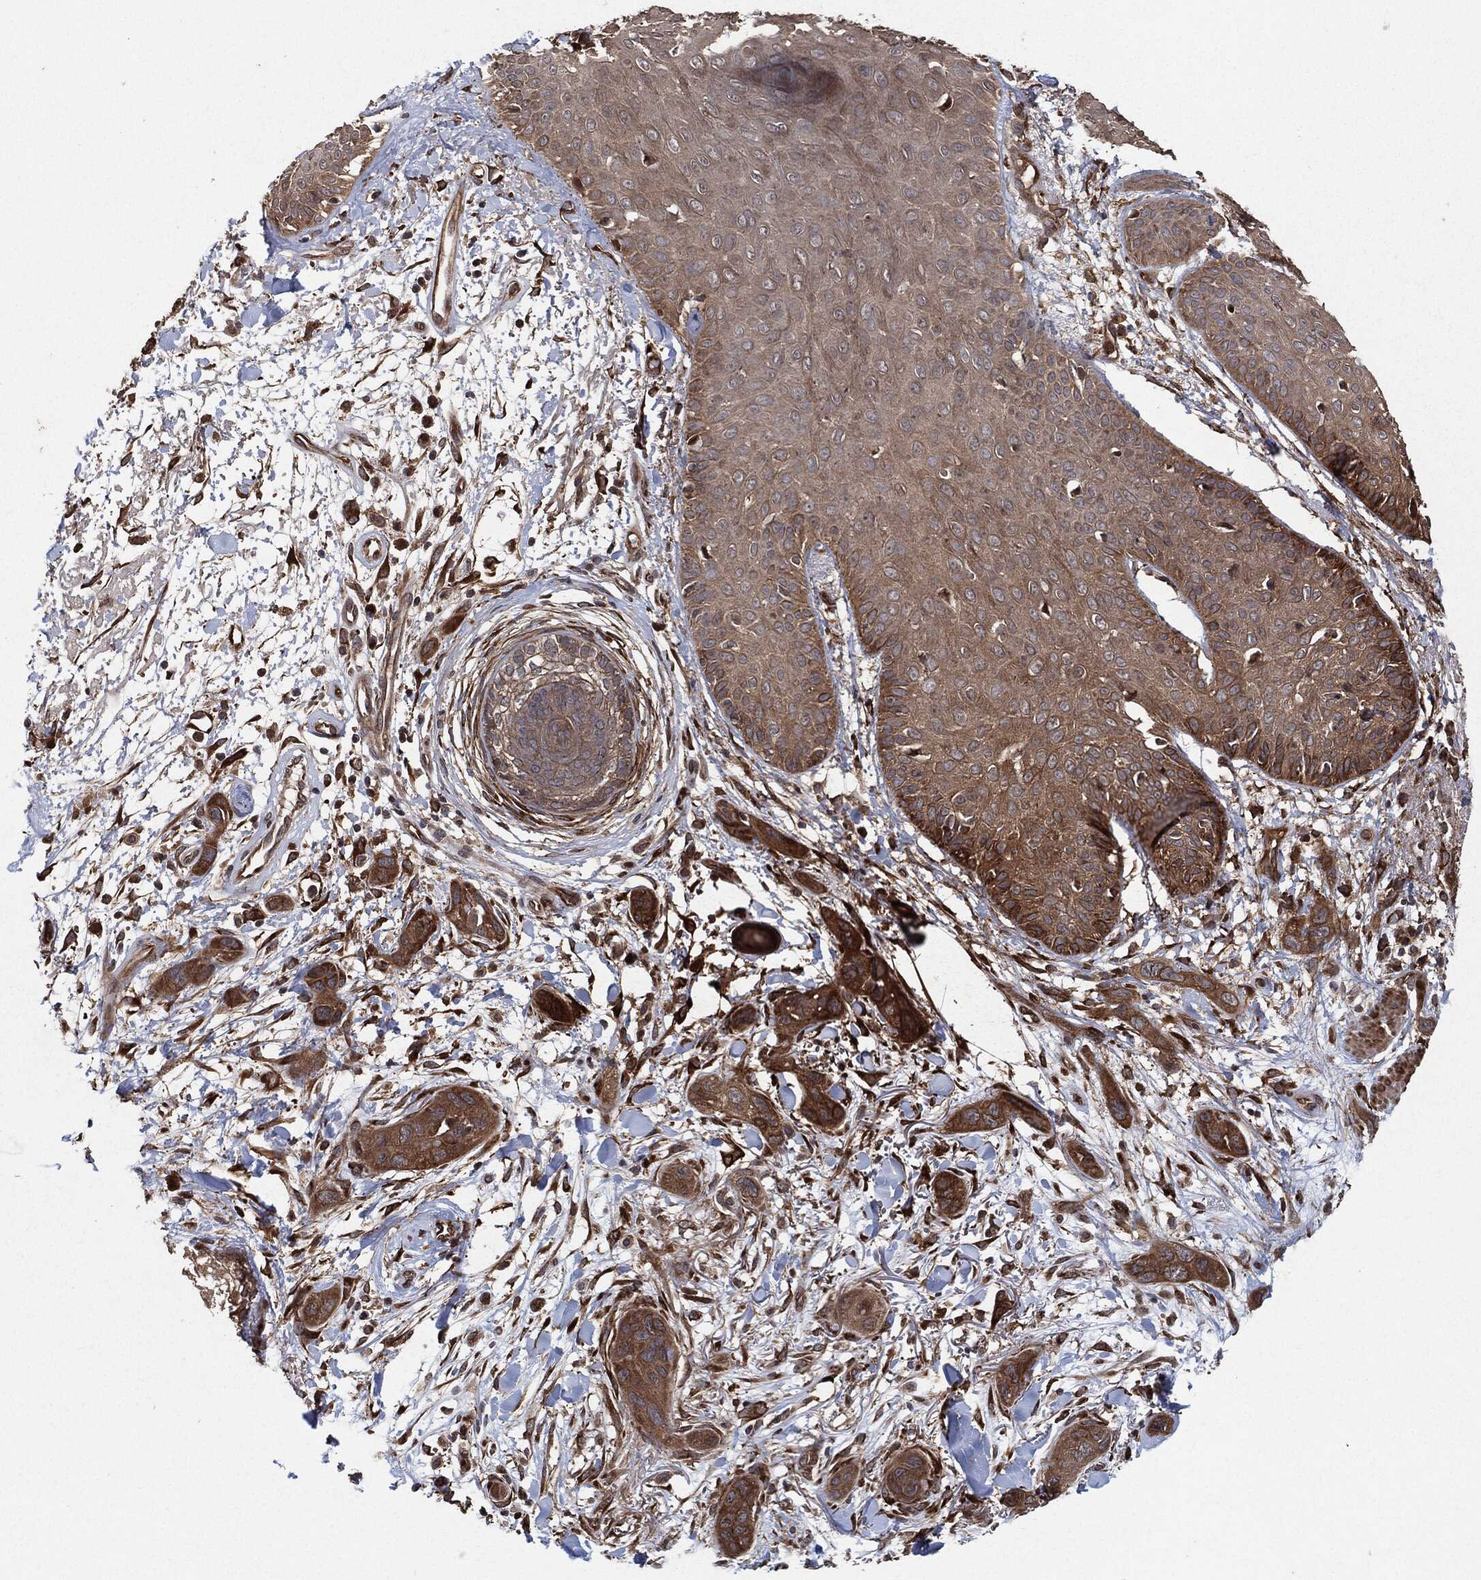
{"staining": {"intensity": "moderate", "quantity": ">75%", "location": "cytoplasmic/membranous"}, "tissue": "skin cancer", "cell_type": "Tumor cells", "image_type": "cancer", "snomed": [{"axis": "morphology", "description": "Squamous cell carcinoma, NOS"}, {"axis": "topography", "description": "Skin"}], "caption": "The immunohistochemical stain shows moderate cytoplasmic/membranous expression in tumor cells of skin squamous cell carcinoma tissue. The protein is stained brown, and the nuclei are stained in blue (DAB (3,3'-diaminobenzidine) IHC with brightfield microscopy, high magnification).", "gene": "BCAR1", "patient": {"sex": "male", "age": 78}}